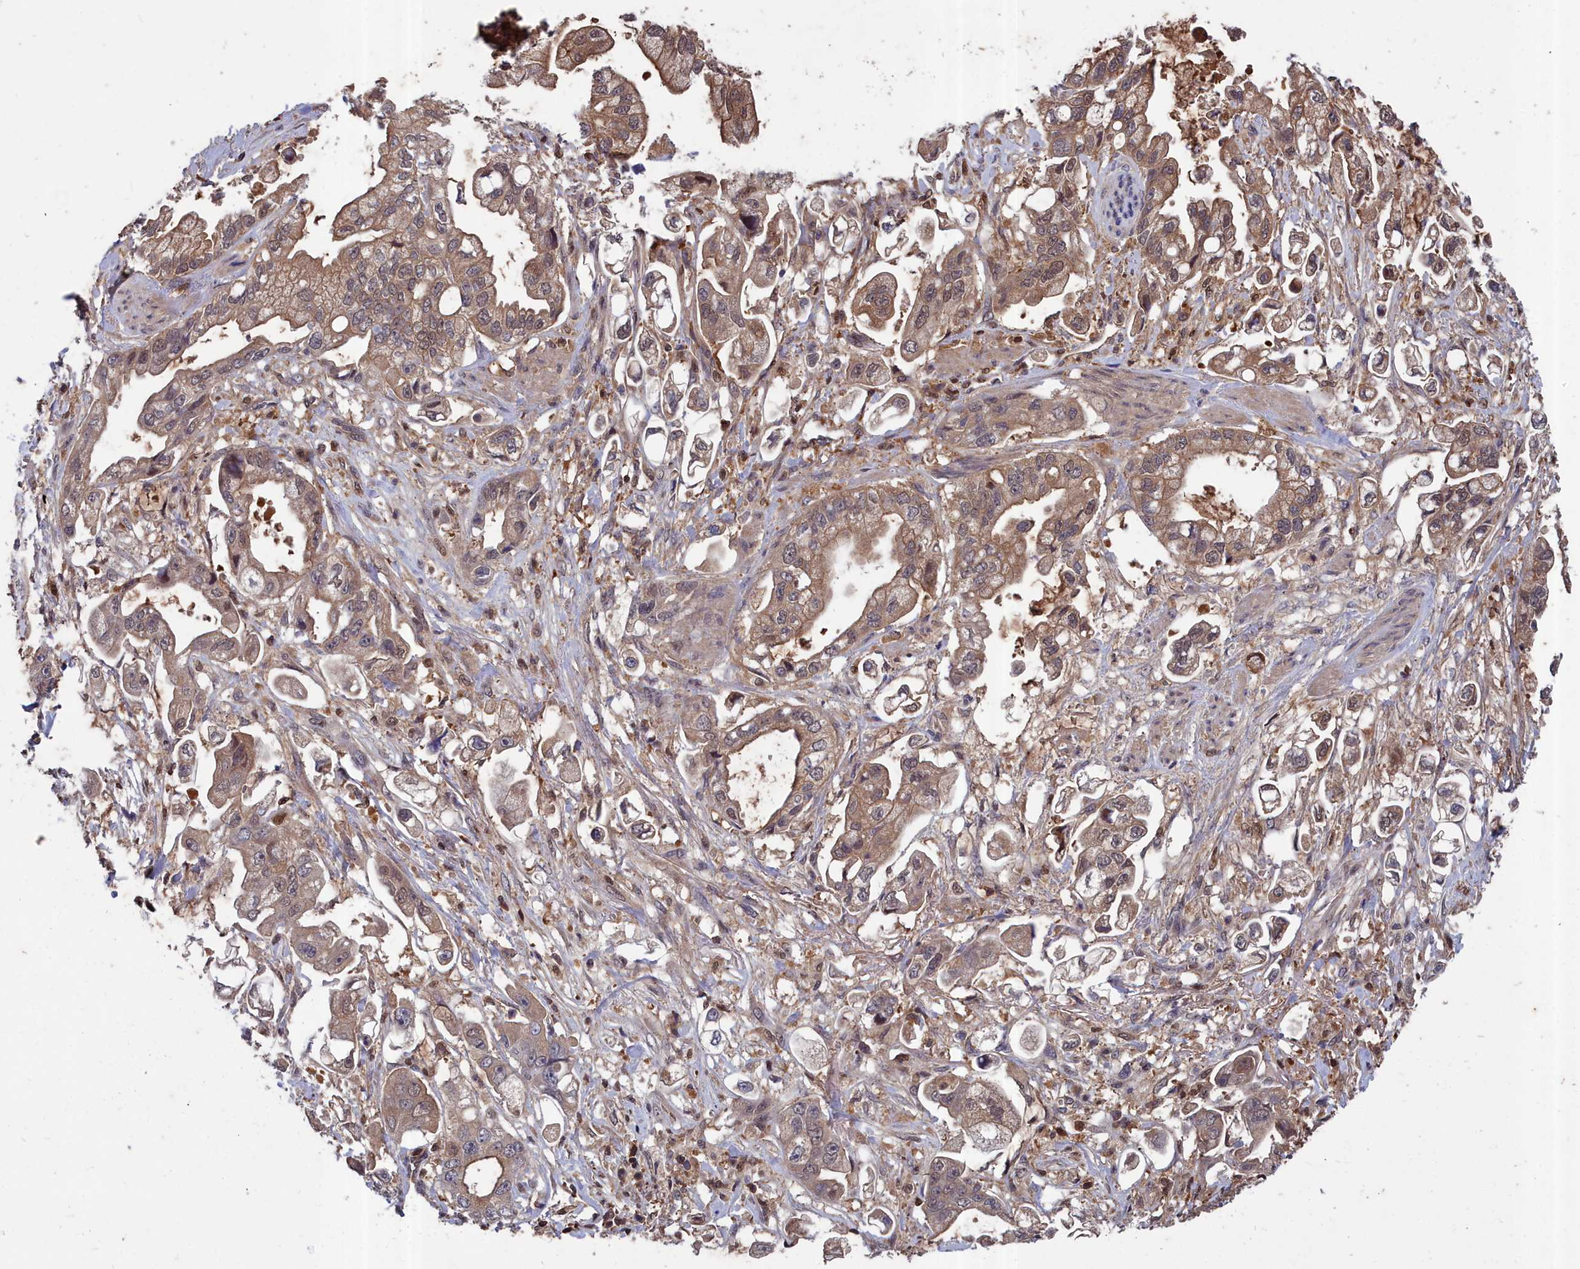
{"staining": {"intensity": "moderate", "quantity": ">75%", "location": "cytoplasmic/membranous"}, "tissue": "stomach cancer", "cell_type": "Tumor cells", "image_type": "cancer", "snomed": [{"axis": "morphology", "description": "Adenocarcinoma, NOS"}, {"axis": "topography", "description": "Stomach"}], "caption": "The micrograph demonstrates immunohistochemical staining of stomach cancer (adenocarcinoma). There is moderate cytoplasmic/membranous positivity is present in about >75% of tumor cells.", "gene": "GFRA2", "patient": {"sex": "male", "age": 62}}